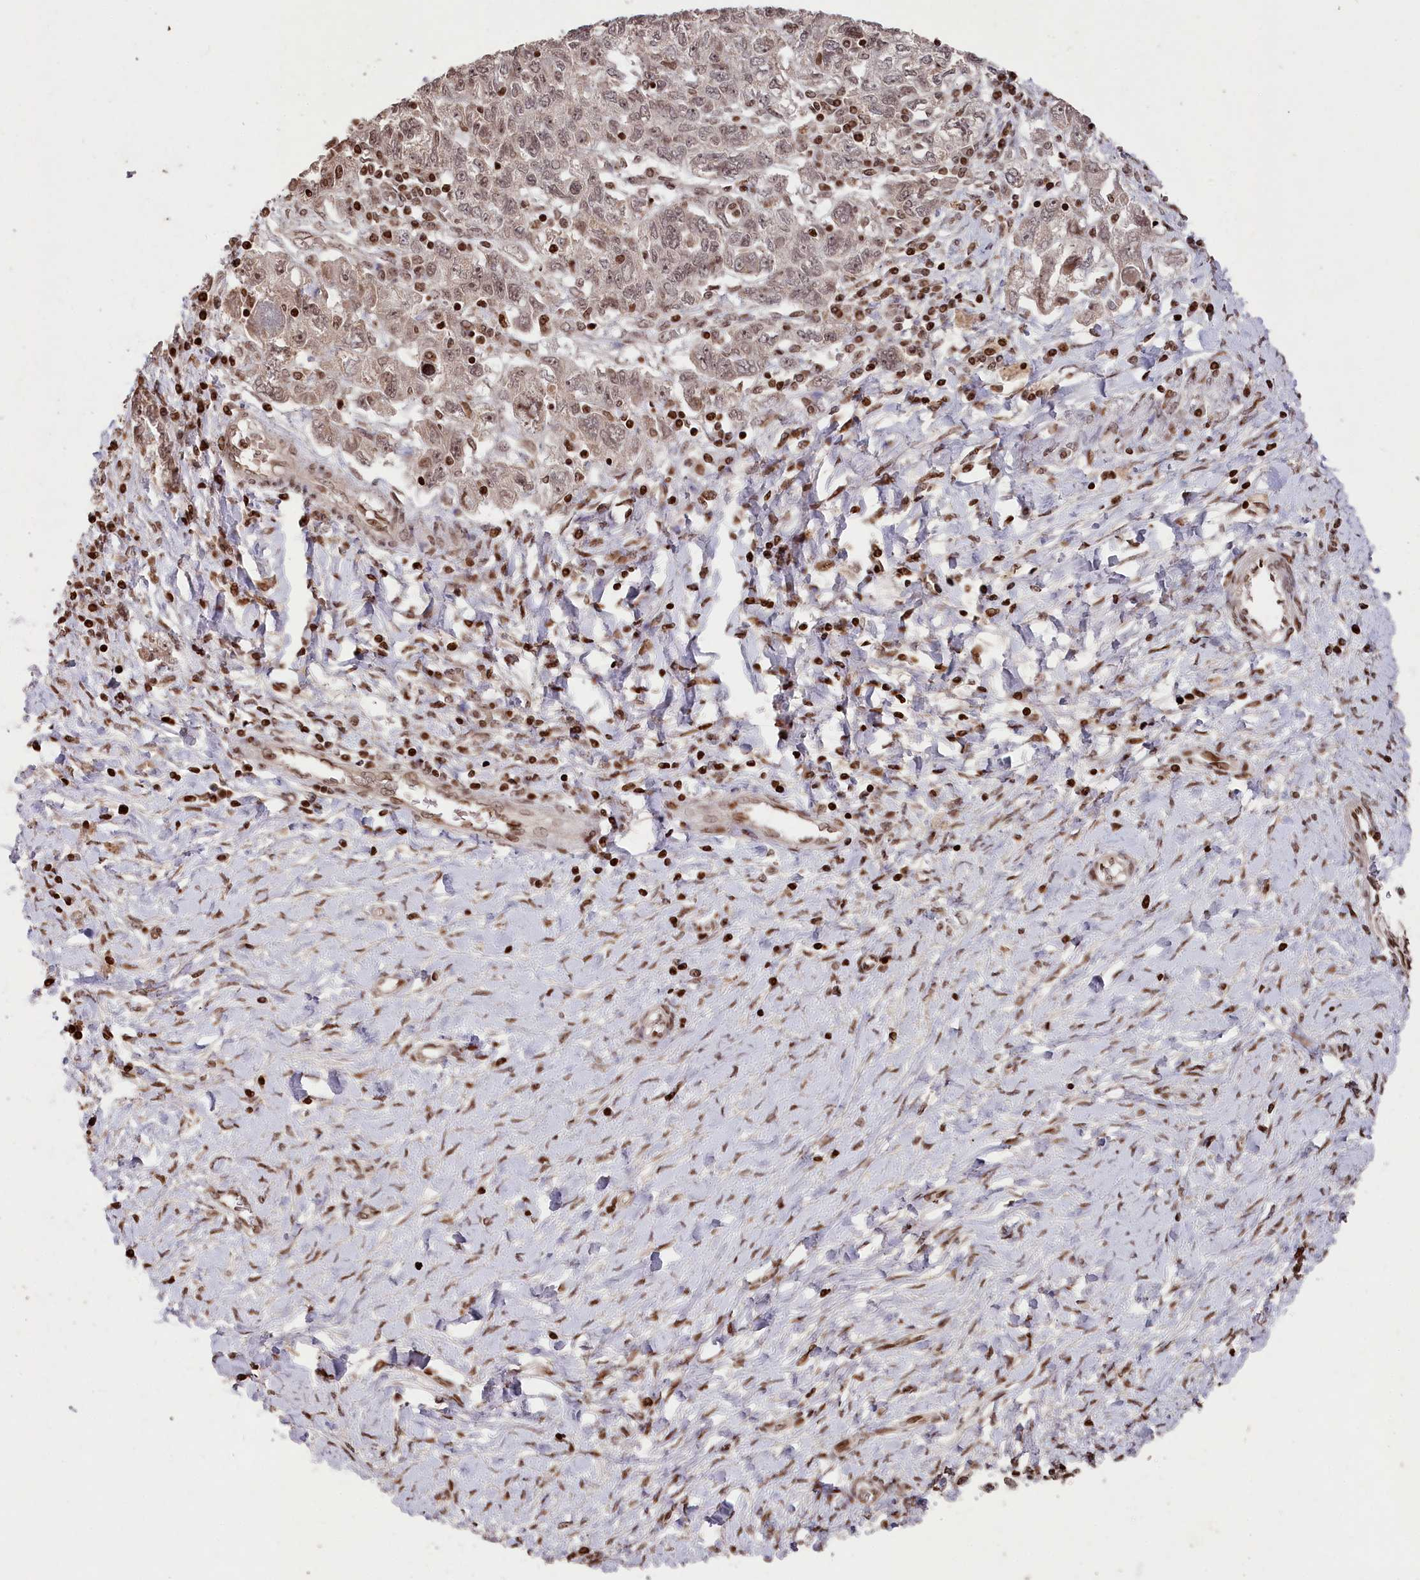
{"staining": {"intensity": "moderate", "quantity": ">75%", "location": "nuclear"}, "tissue": "ovarian cancer", "cell_type": "Tumor cells", "image_type": "cancer", "snomed": [{"axis": "morphology", "description": "Carcinoma, NOS"}, {"axis": "morphology", "description": "Cystadenocarcinoma, serous, NOS"}, {"axis": "topography", "description": "Ovary"}], "caption": "Serous cystadenocarcinoma (ovarian) tissue exhibits moderate nuclear positivity in approximately >75% of tumor cells, visualized by immunohistochemistry.", "gene": "CCSER2", "patient": {"sex": "female", "age": 69}}